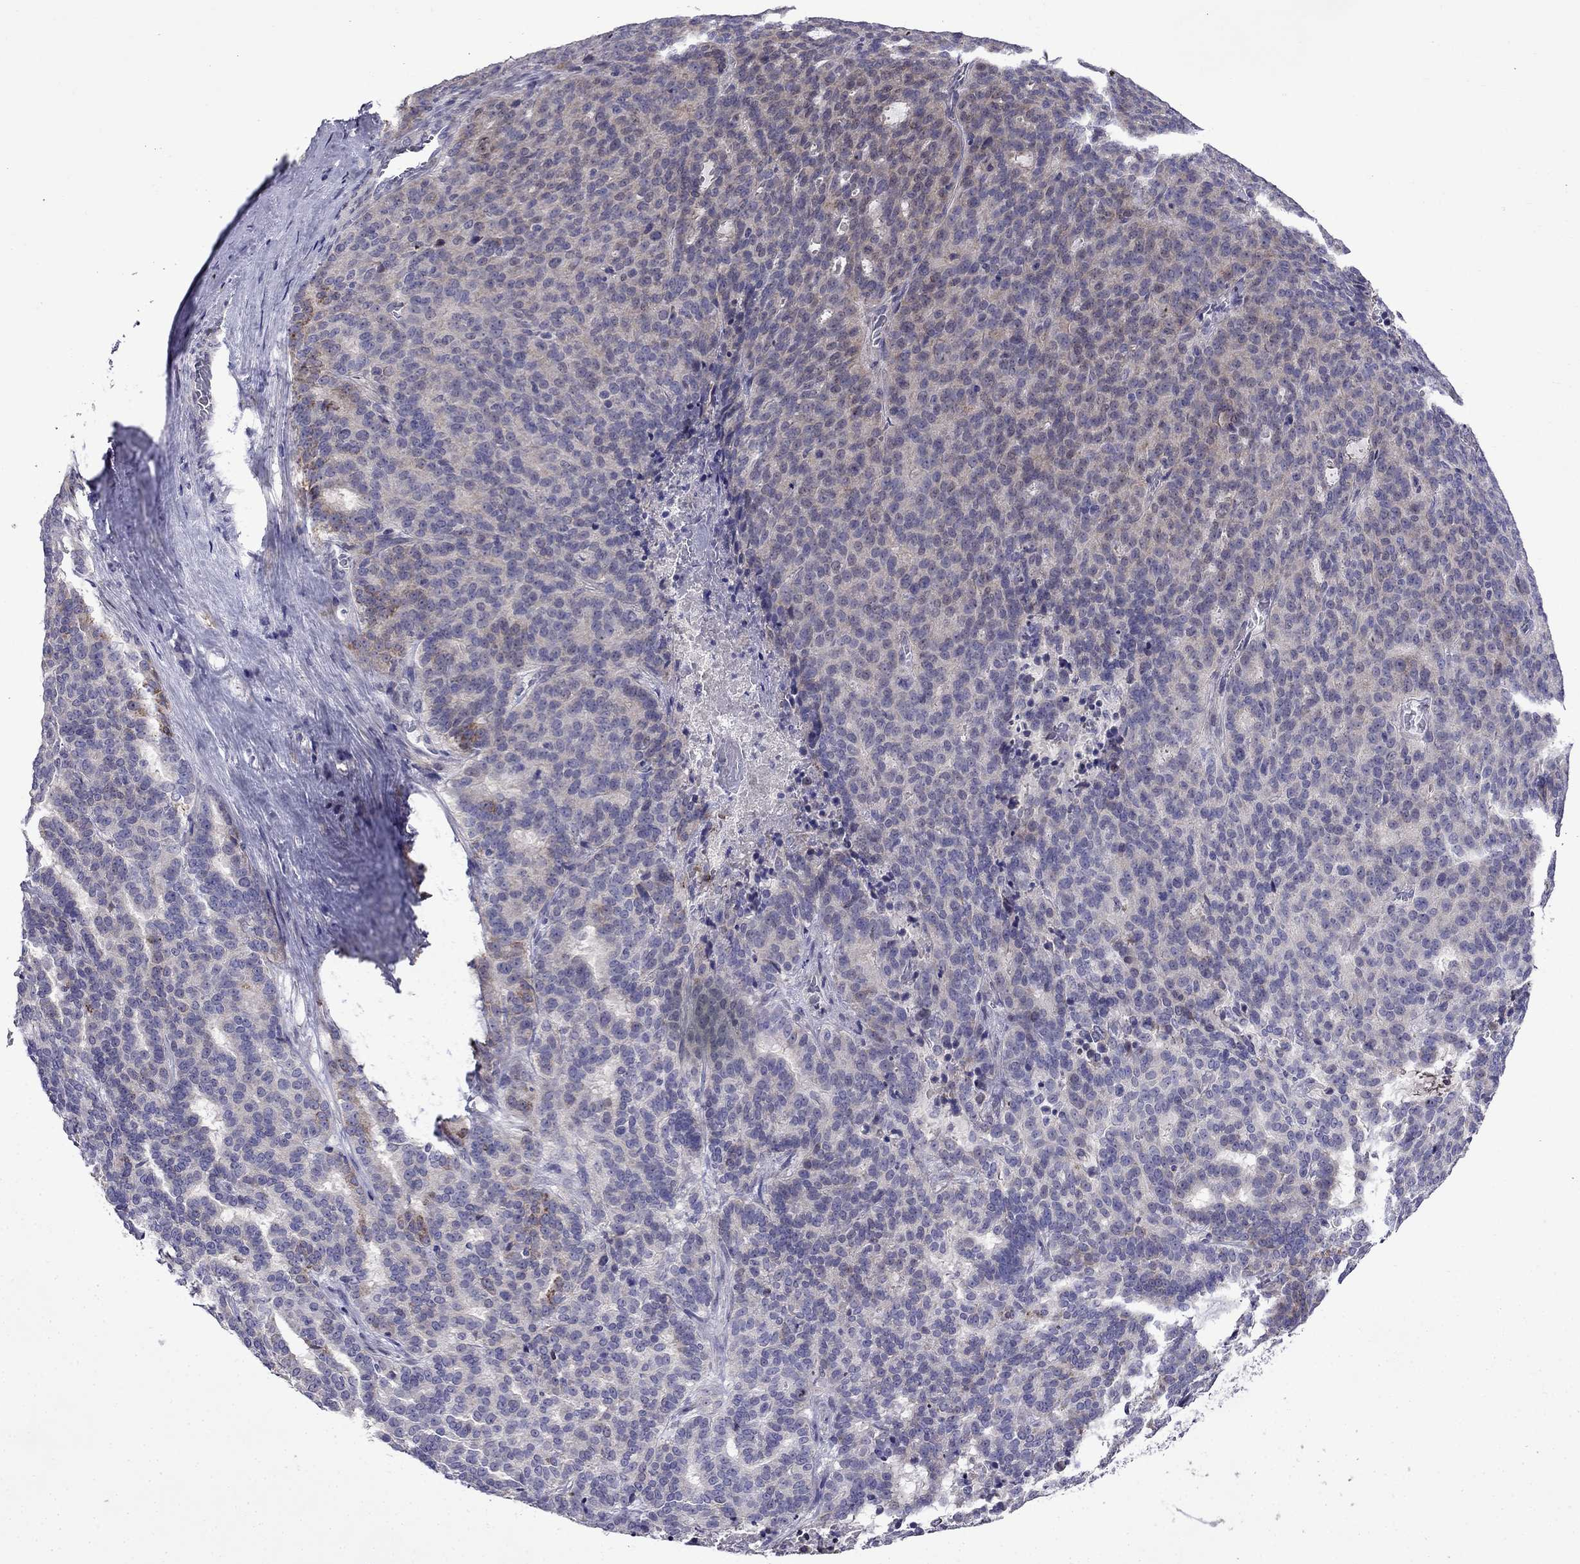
{"staining": {"intensity": "weak", "quantity": "25%-75%", "location": "cytoplasmic/membranous"}, "tissue": "liver cancer", "cell_type": "Tumor cells", "image_type": "cancer", "snomed": [{"axis": "morphology", "description": "Cholangiocarcinoma"}, {"axis": "topography", "description": "Liver"}], "caption": "Liver cholangiocarcinoma stained with DAB immunohistochemistry (IHC) demonstrates low levels of weak cytoplasmic/membranous staining in approximately 25%-75% of tumor cells.", "gene": "PI16", "patient": {"sex": "female", "age": 47}}